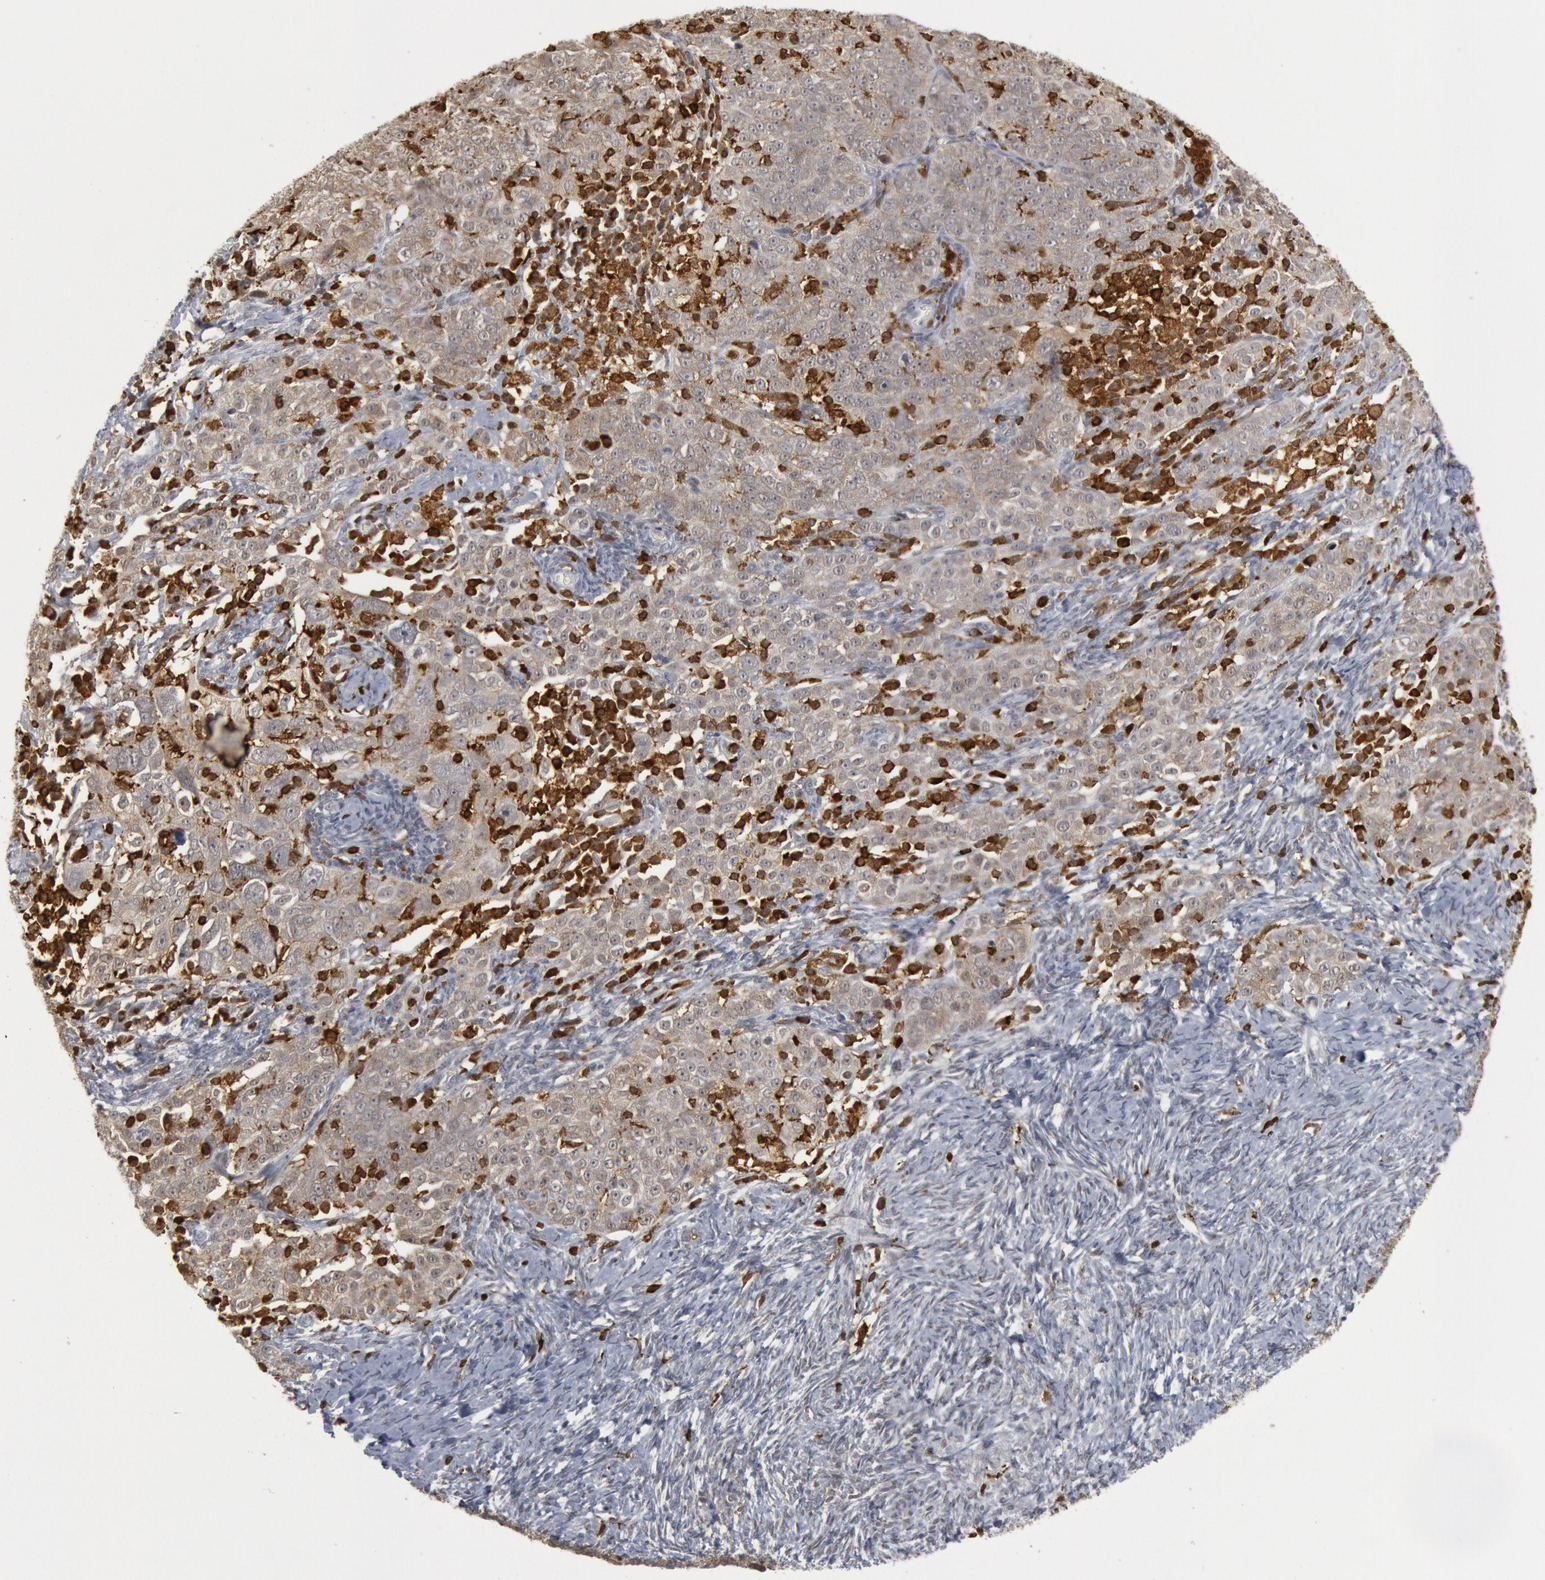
{"staining": {"intensity": "moderate", "quantity": ">75%", "location": "cytoplasmic/membranous"}, "tissue": "ovarian cancer", "cell_type": "Tumor cells", "image_type": "cancer", "snomed": [{"axis": "morphology", "description": "Normal tissue, NOS"}, {"axis": "morphology", "description": "Cystadenocarcinoma, serous, NOS"}, {"axis": "topography", "description": "Ovary"}], "caption": "A brown stain labels moderate cytoplasmic/membranous positivity of a protein in ovarian serous cystadenocarcinoma tumor cells. The staining was performed using DAB to visualize the protein expression in brown, while the nuclei were stained in blue with hematoxylin (Magnification: 20x).", "gene": "PTPN6", "patient": {"sex": "female", "age": 62}}